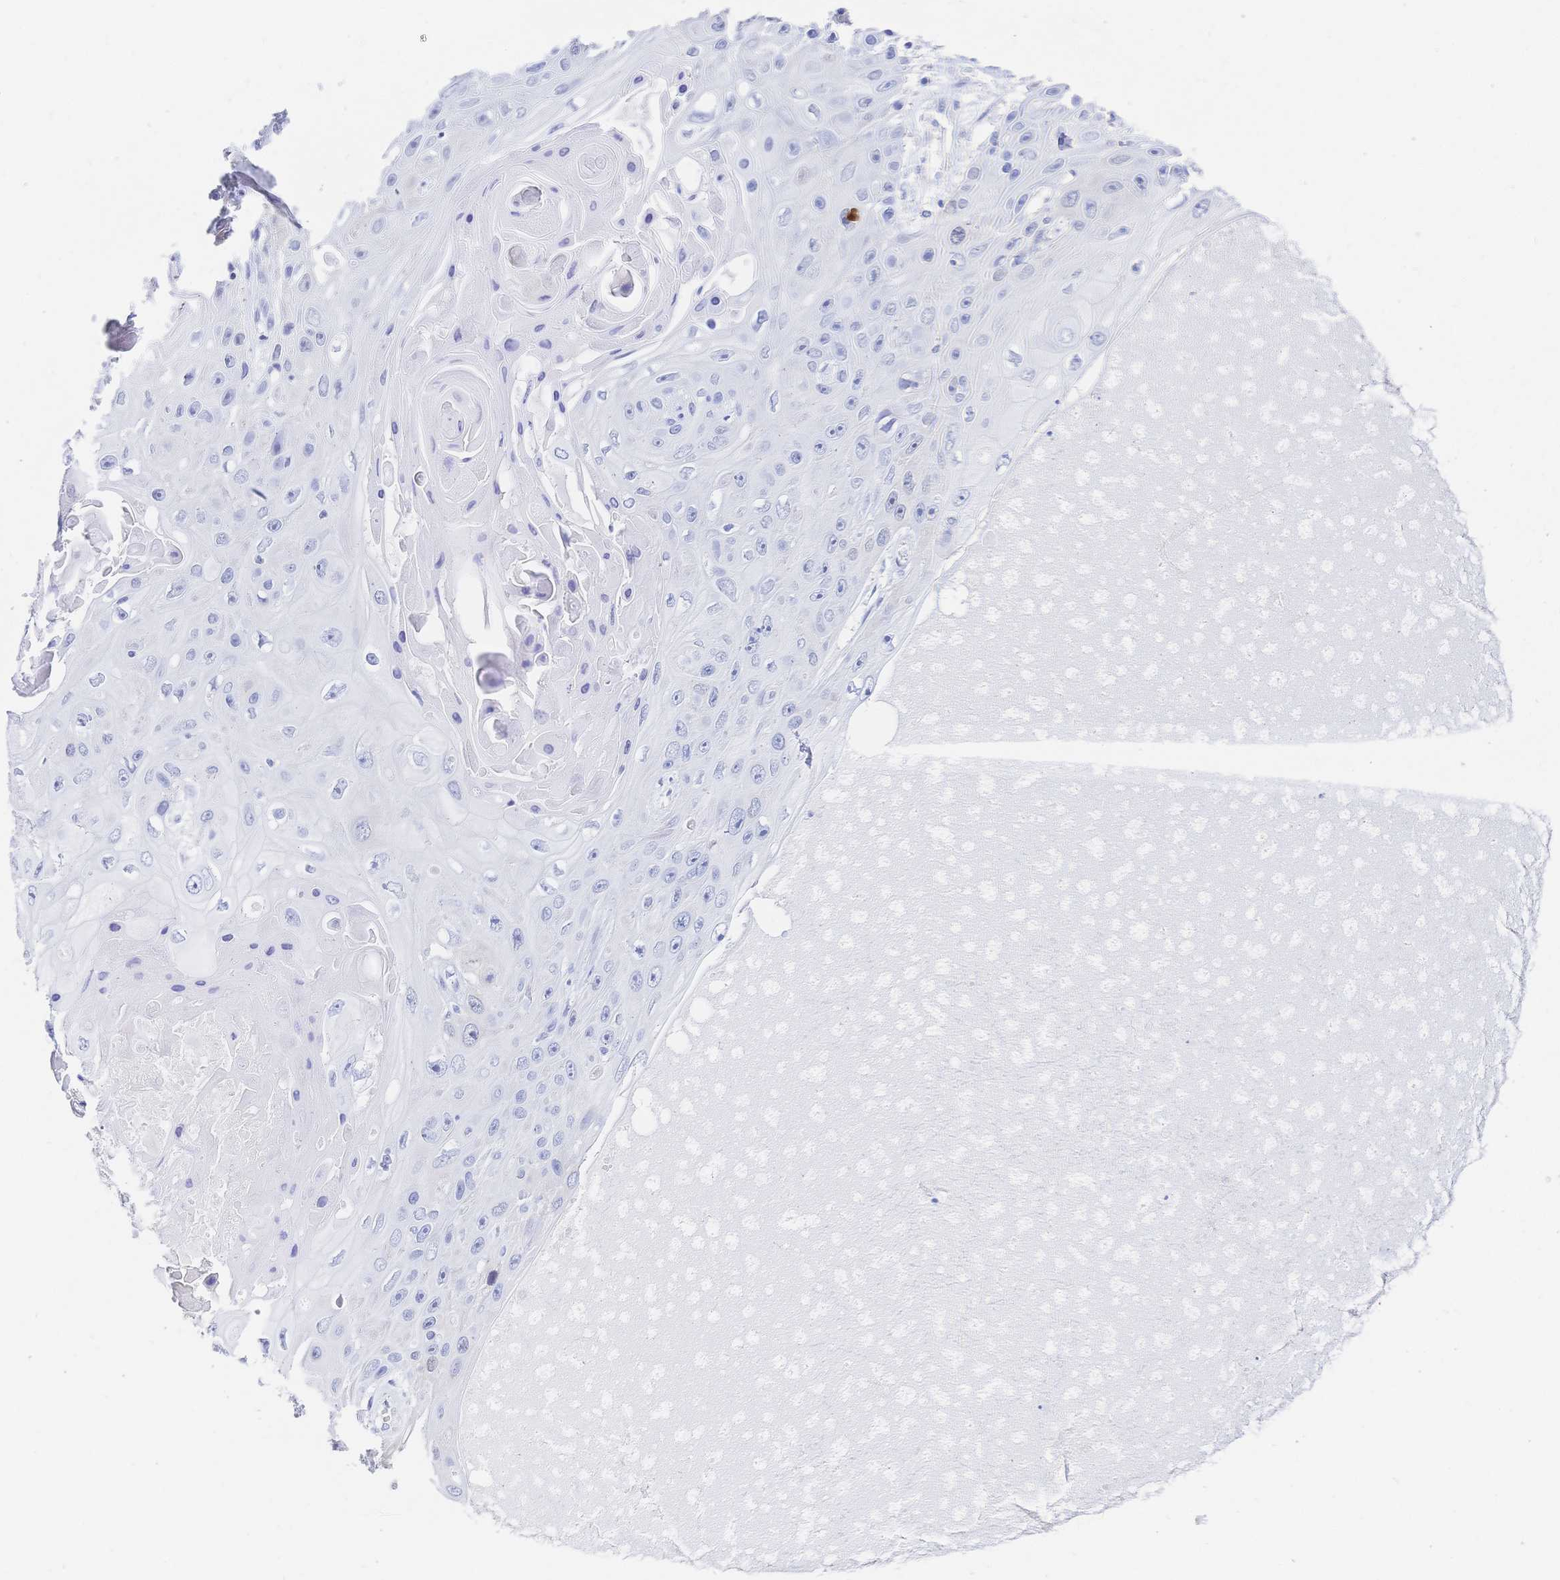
{"staining": {"intensity": "negative", "quantity": "none", "location": "none"}, "tissue": "skin cancer", "cell_type": "Tumor cells", "image_type": "cancer", "snomed": [{"axis": "morphology", "description": "Squamous cell carcinoma, NOS"}, {"axis": "topography", "description": "Skin"}], "caption": "An IHC photomicrograph of squamous cell carcinoma (skin) is shown. There is no staining in tumor cells of squamous cell carcinoma (skin). (Immunohistochemistry, brightfield microscopy, high magnification).", "gene": "RRM1", "patient": {"sex": "male", "age": 82}}